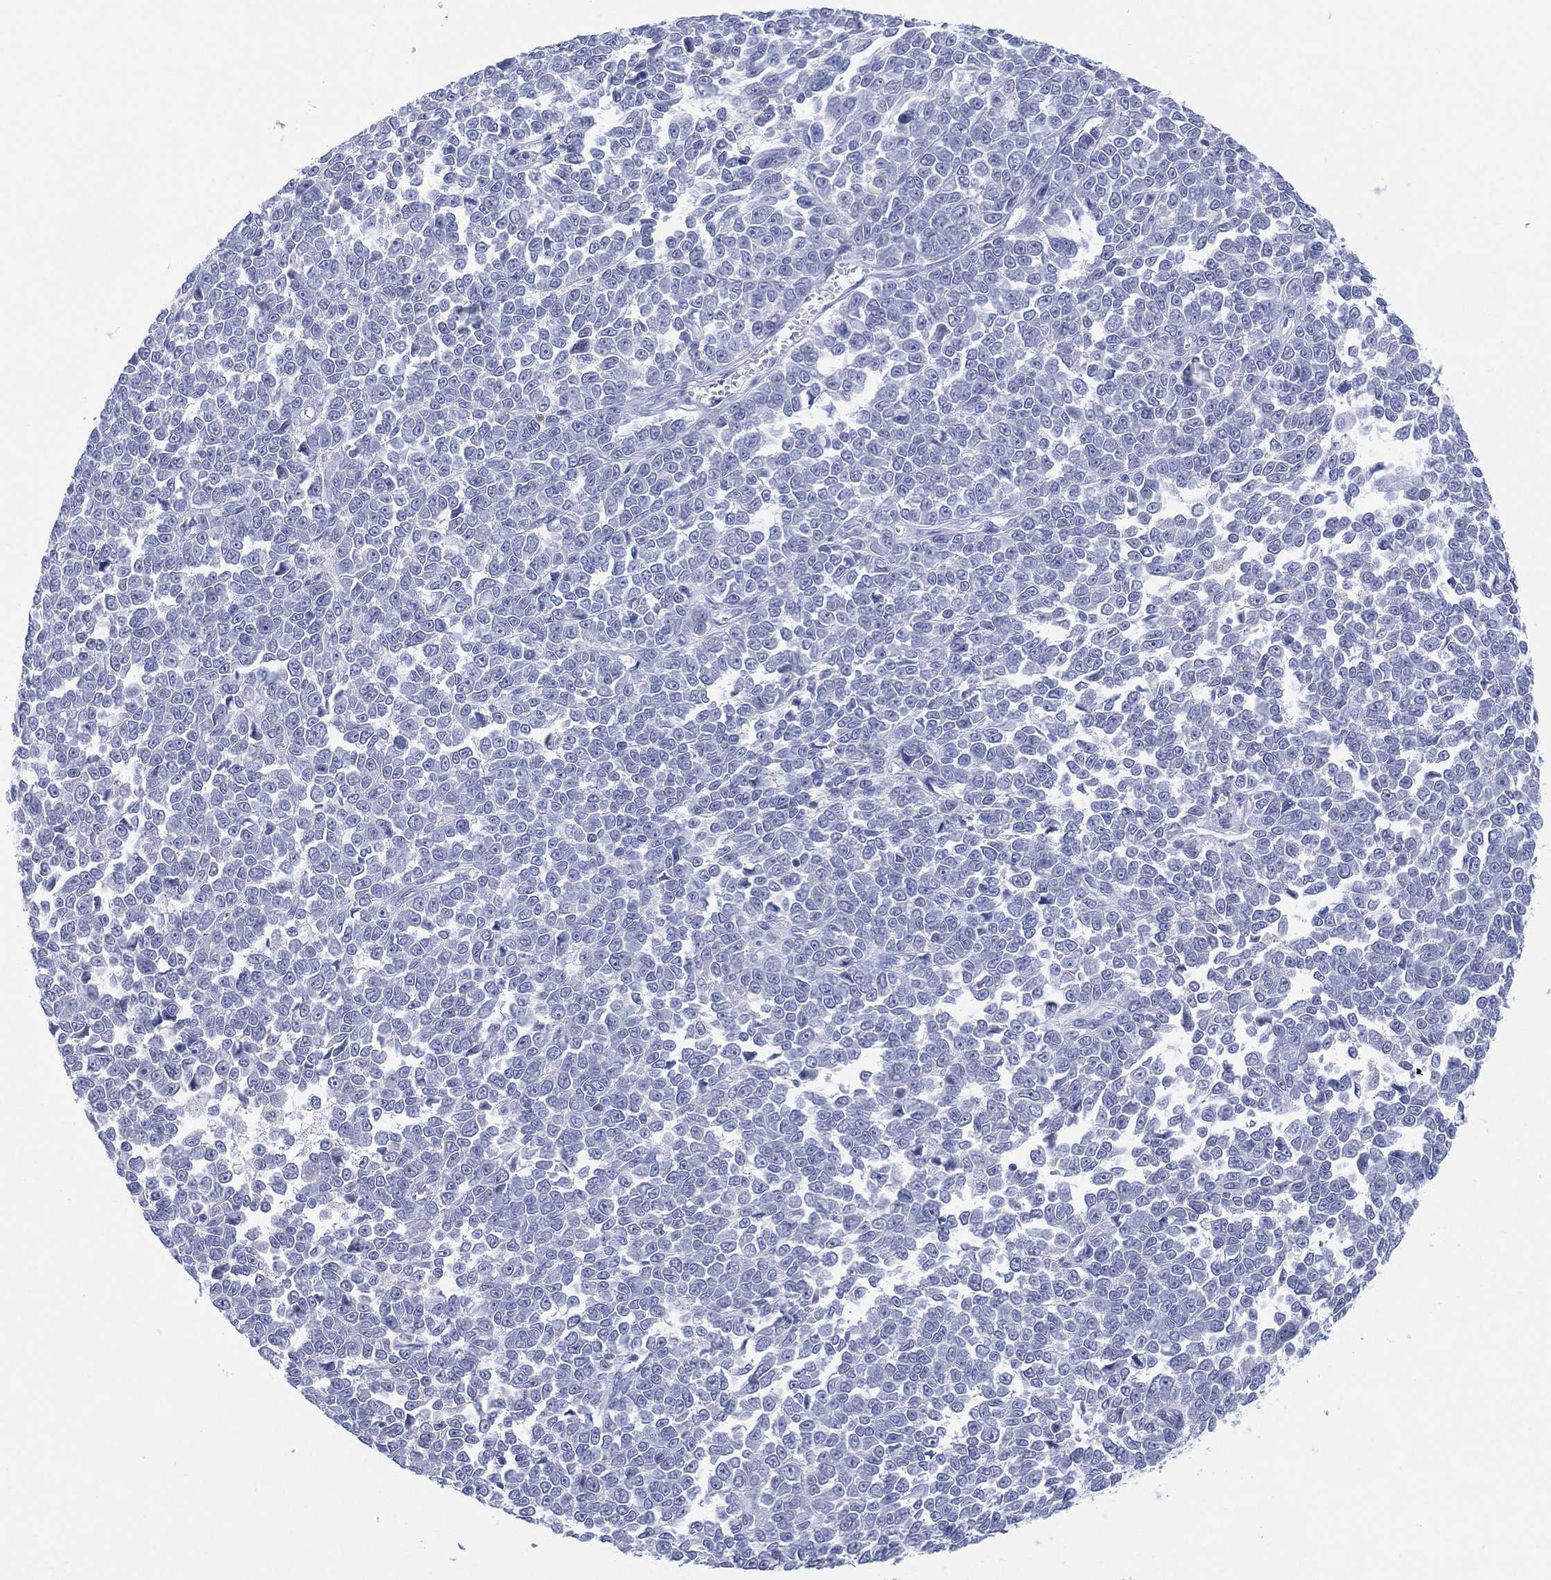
{"staining": {"intensity": "negative", "quantity": "none", "location": "none"}, "tissue": "melanoma", "cell_type": "Tumor cells", "image_type": "cancer", "snomed": [{"axis": "morphology", "description": "Malignant melanoma, NOS"}, {"axis": "topography", "description": "Skin"}], "caption": "DAB immunohistochemical staining of human malignant melanoma exhibits no significant positivity in tumor cells. (DAB immunohistochemistry (IHC), high magnification).", "gene": "SEPTIN1", "patient": {"sex": "female", "age": 95}}